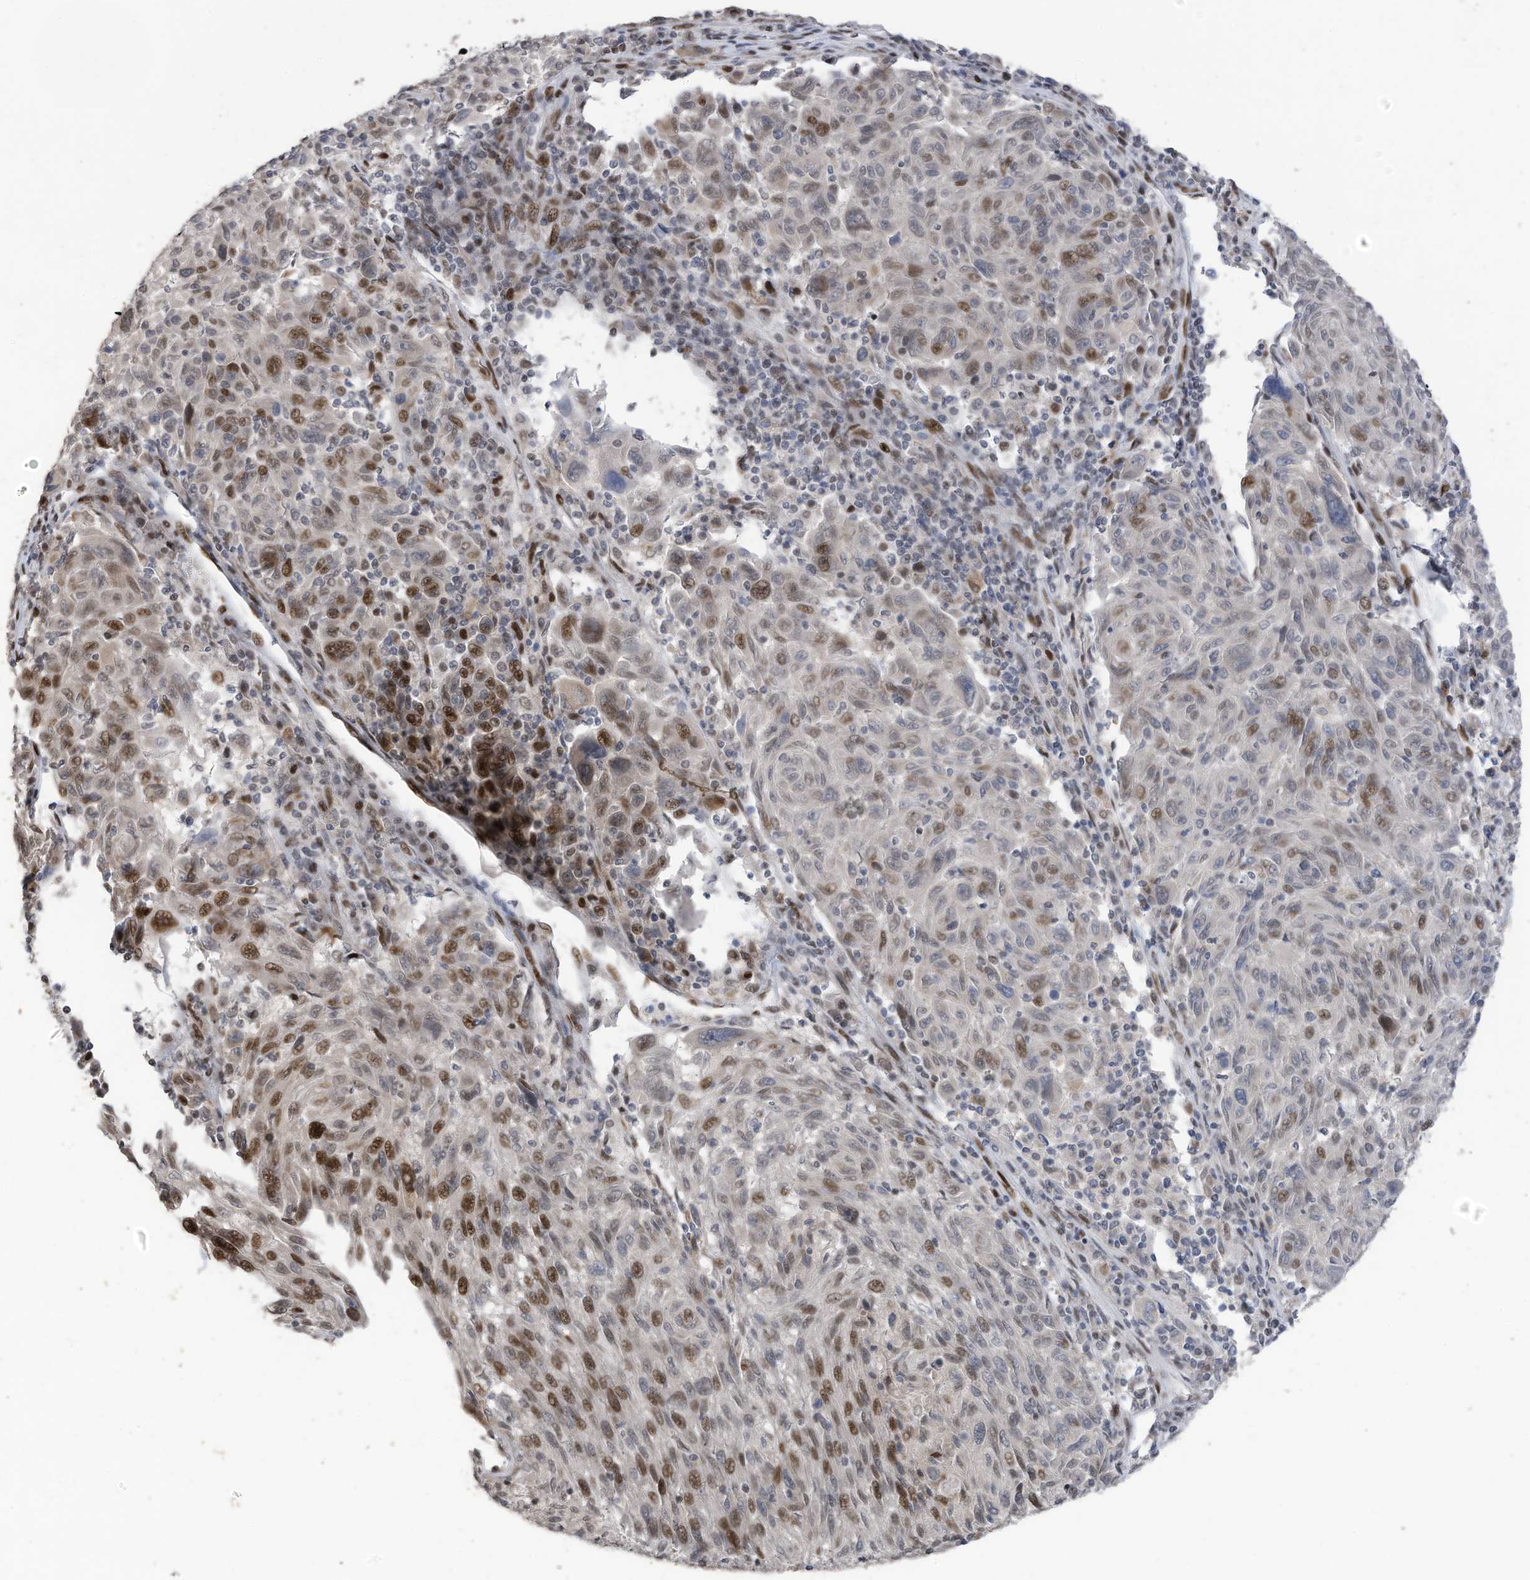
{"staining": {"intensity": "moderate", "quantity": "<25%", "location": "nuclear"}, "tissue": "melanoma", "cell_type": "Tumor cells", "image_type": "cancer", "snomed": [{"axis": "morphology", "description": "Malignant melanoma, NOS"}, {"axis": "topography", "description": "Skin"}], "caption": "Approximately <25% of tumor cells in human malignant melanoma reveal moderate nuclear protein staining as visualized by brown immunohistochemical staining.", "gene": "RABL3", "patient": {"sex": "male", "age": 53}}